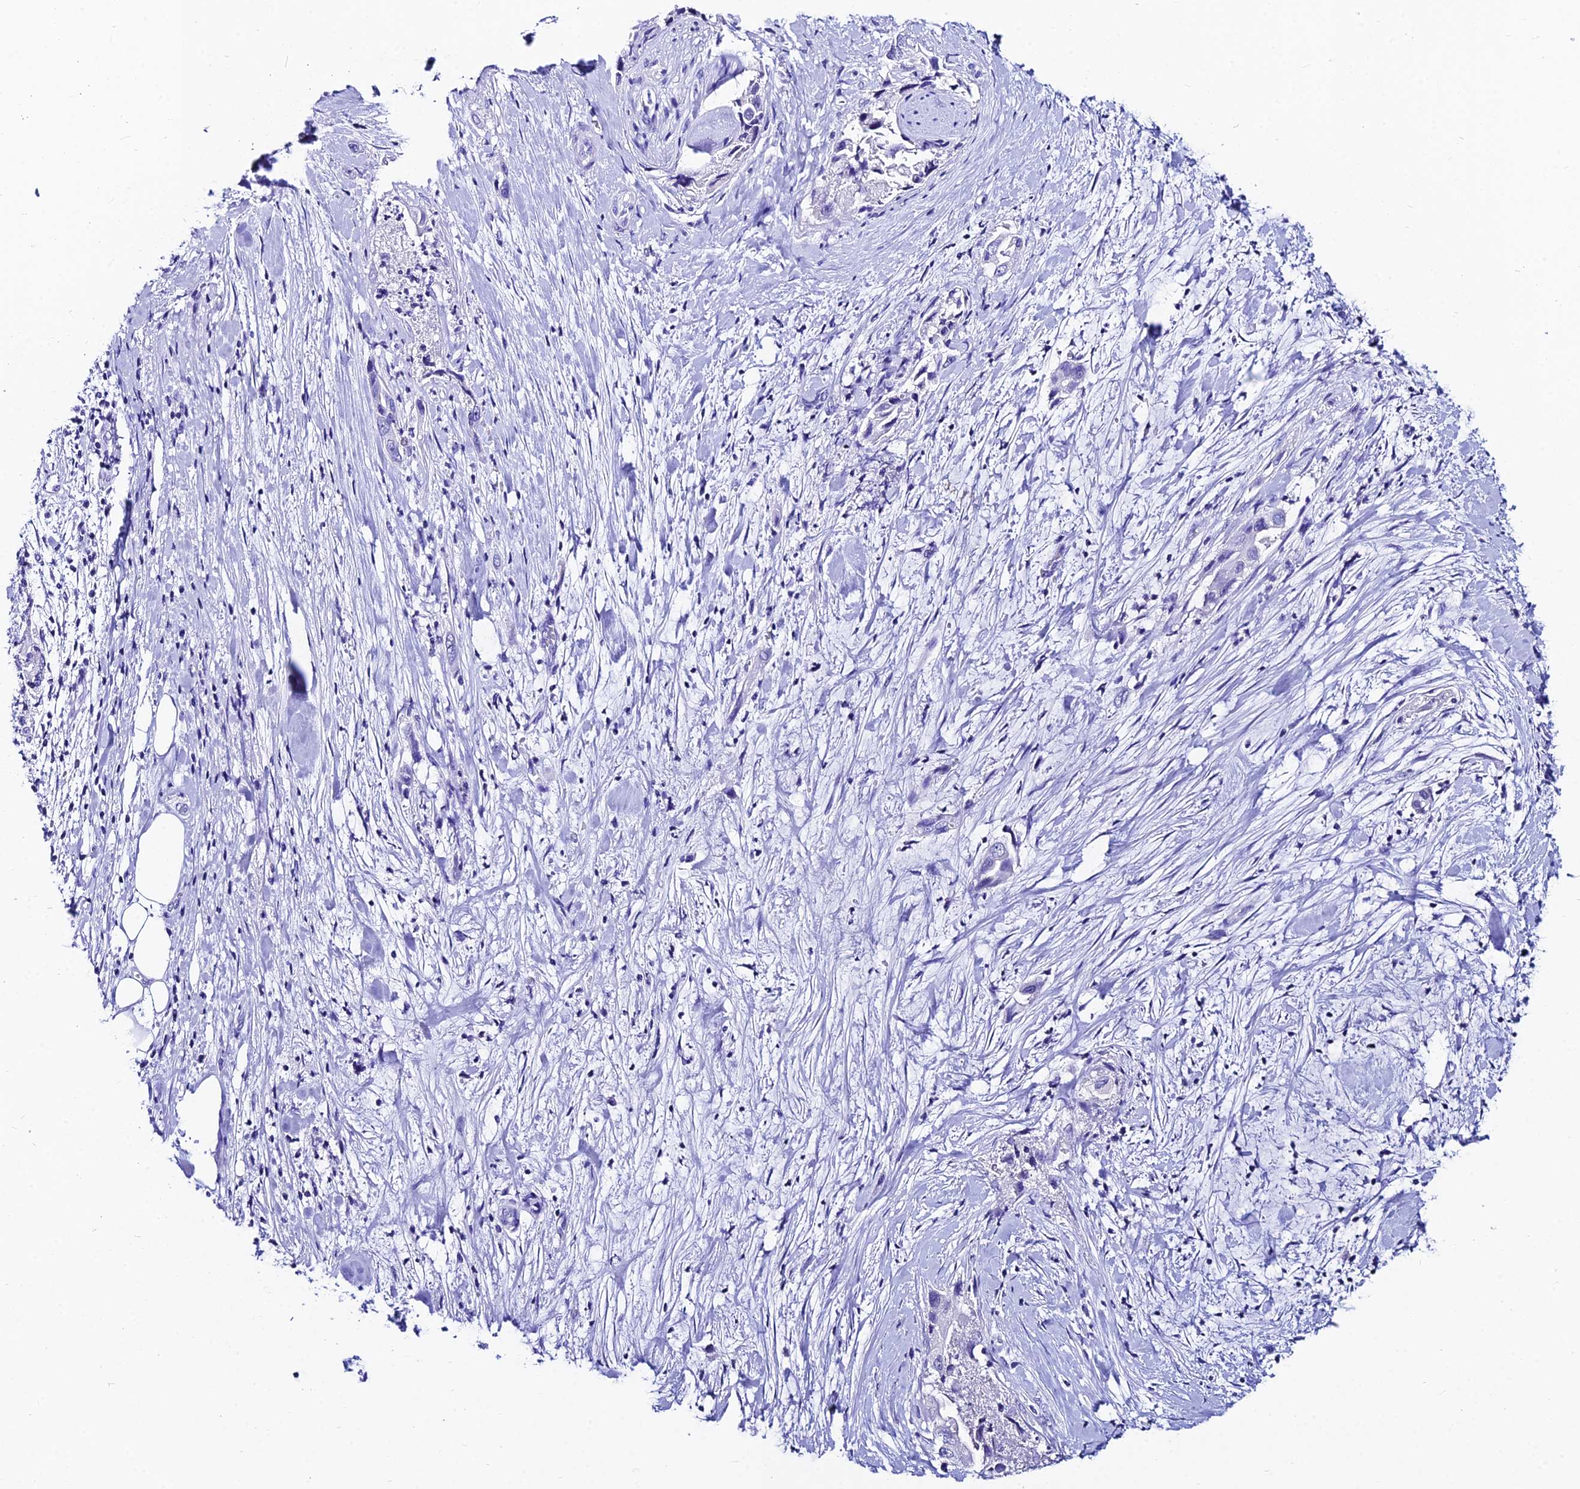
{"staining": {"intensity": "negative", "quantity": "none", "location": "none"}, "tissue": "pancreatic cancer", "cell_type": "Tumor cells", "image_type": "cancer", "snomed": [{"axis": "morphology", "description": "Adenocarcinoma, NOS"}, {"axis": "topography", "description": "Pancreas"}], "caption": "Adenocarcinoma (pancreatic) was stained to show a protein in brown. There is no significant positivity in tumor cells.", "gene": "LGALS7", "patient": {"sex": "female", "age": 78}}